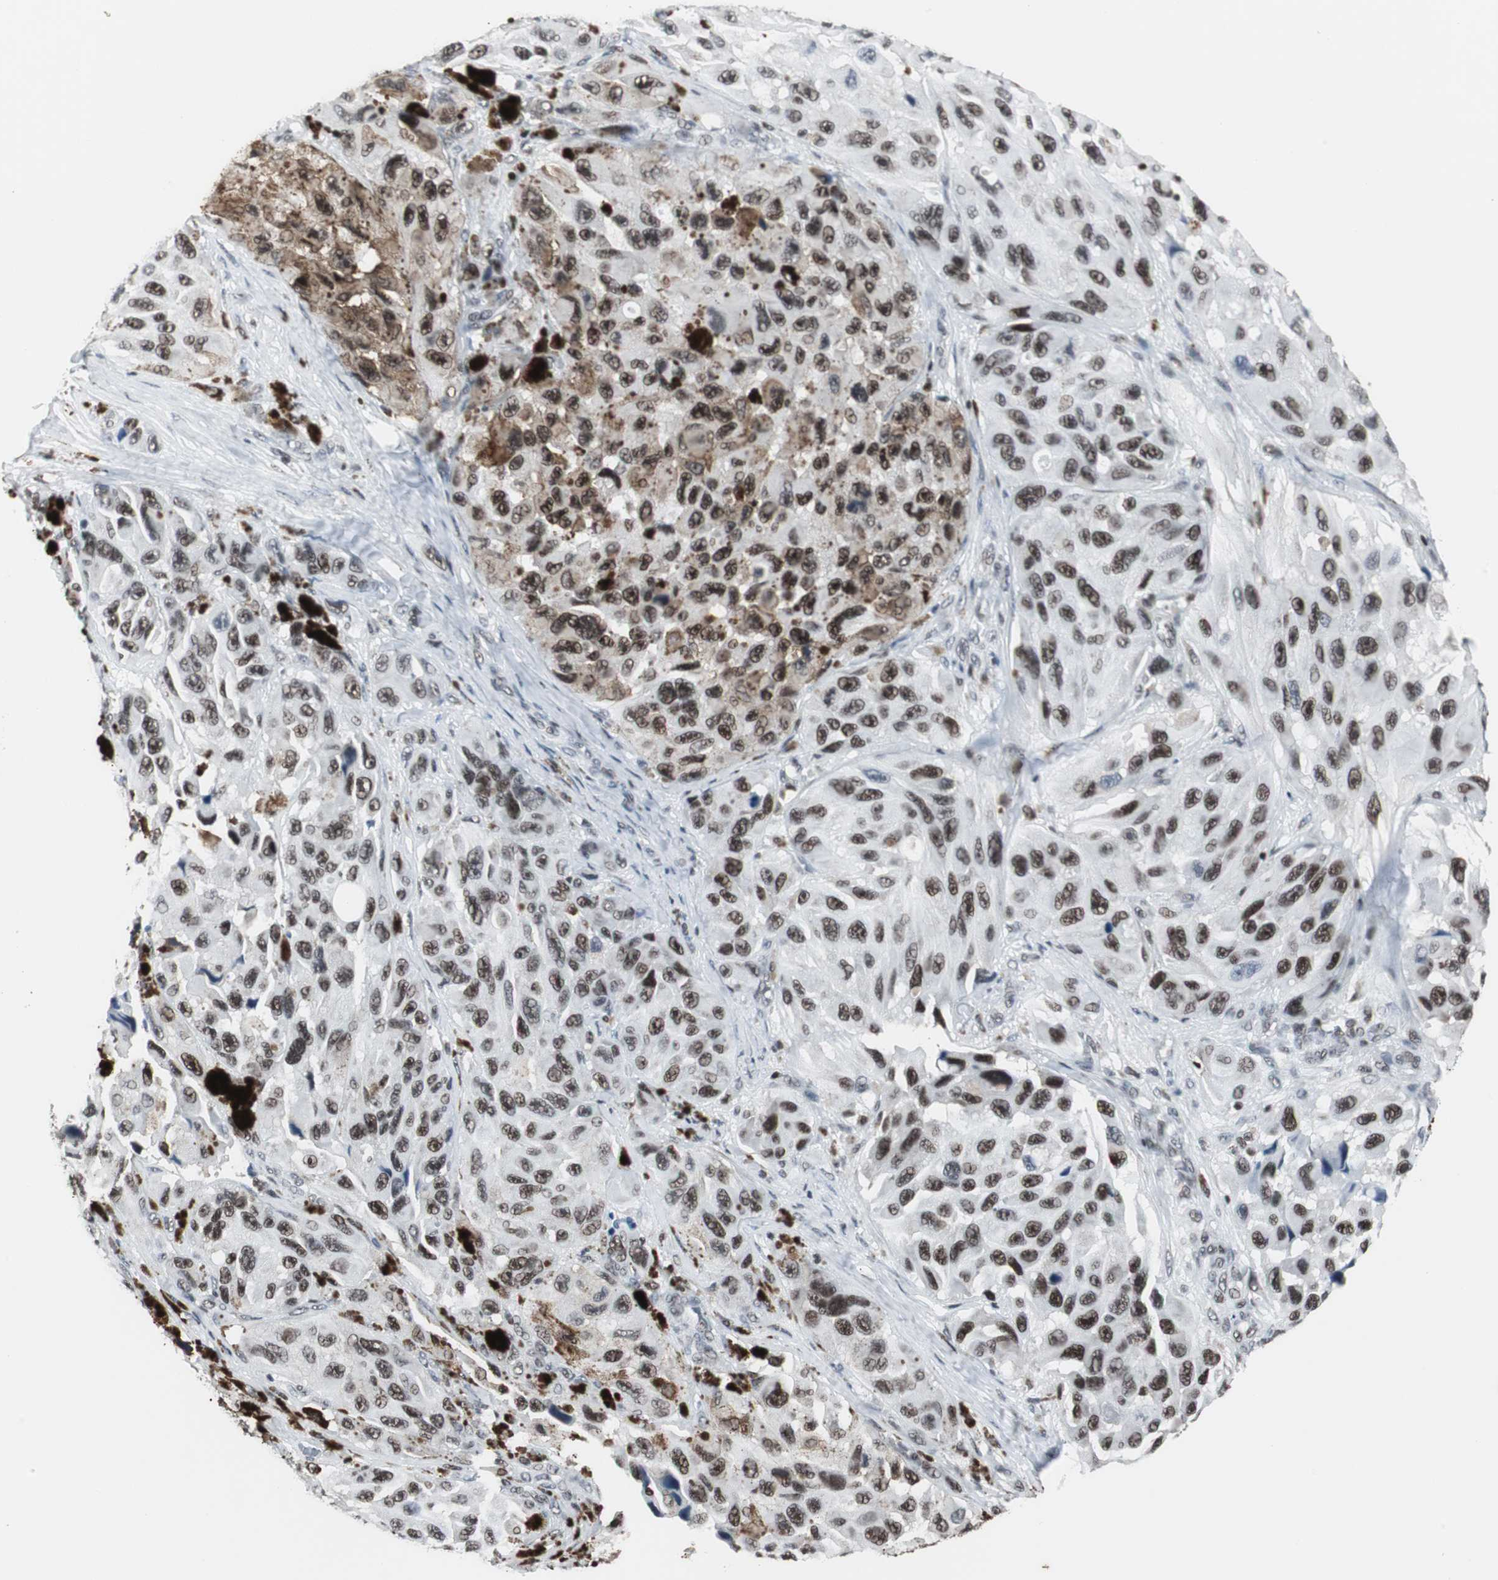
{"staining": {"intensity": "strong", "quantity": ">75%", "location": "nuclear"}, "tissue": "melanoma", "cell_type": "Tumor cells", "image_type": "cancer", "snomed": [{"axis": "morphology", "description": "Malignant melanoma, NOS"}, {"axis": "topography", "description": "Skin"}], "caption": "This micrograph reveals IHC staining of melanoma, with high strong nuclear staining in about >75% of tumor cells.", "gene": "RAD9A", "patient": {"sex": "female", "age": 73}}